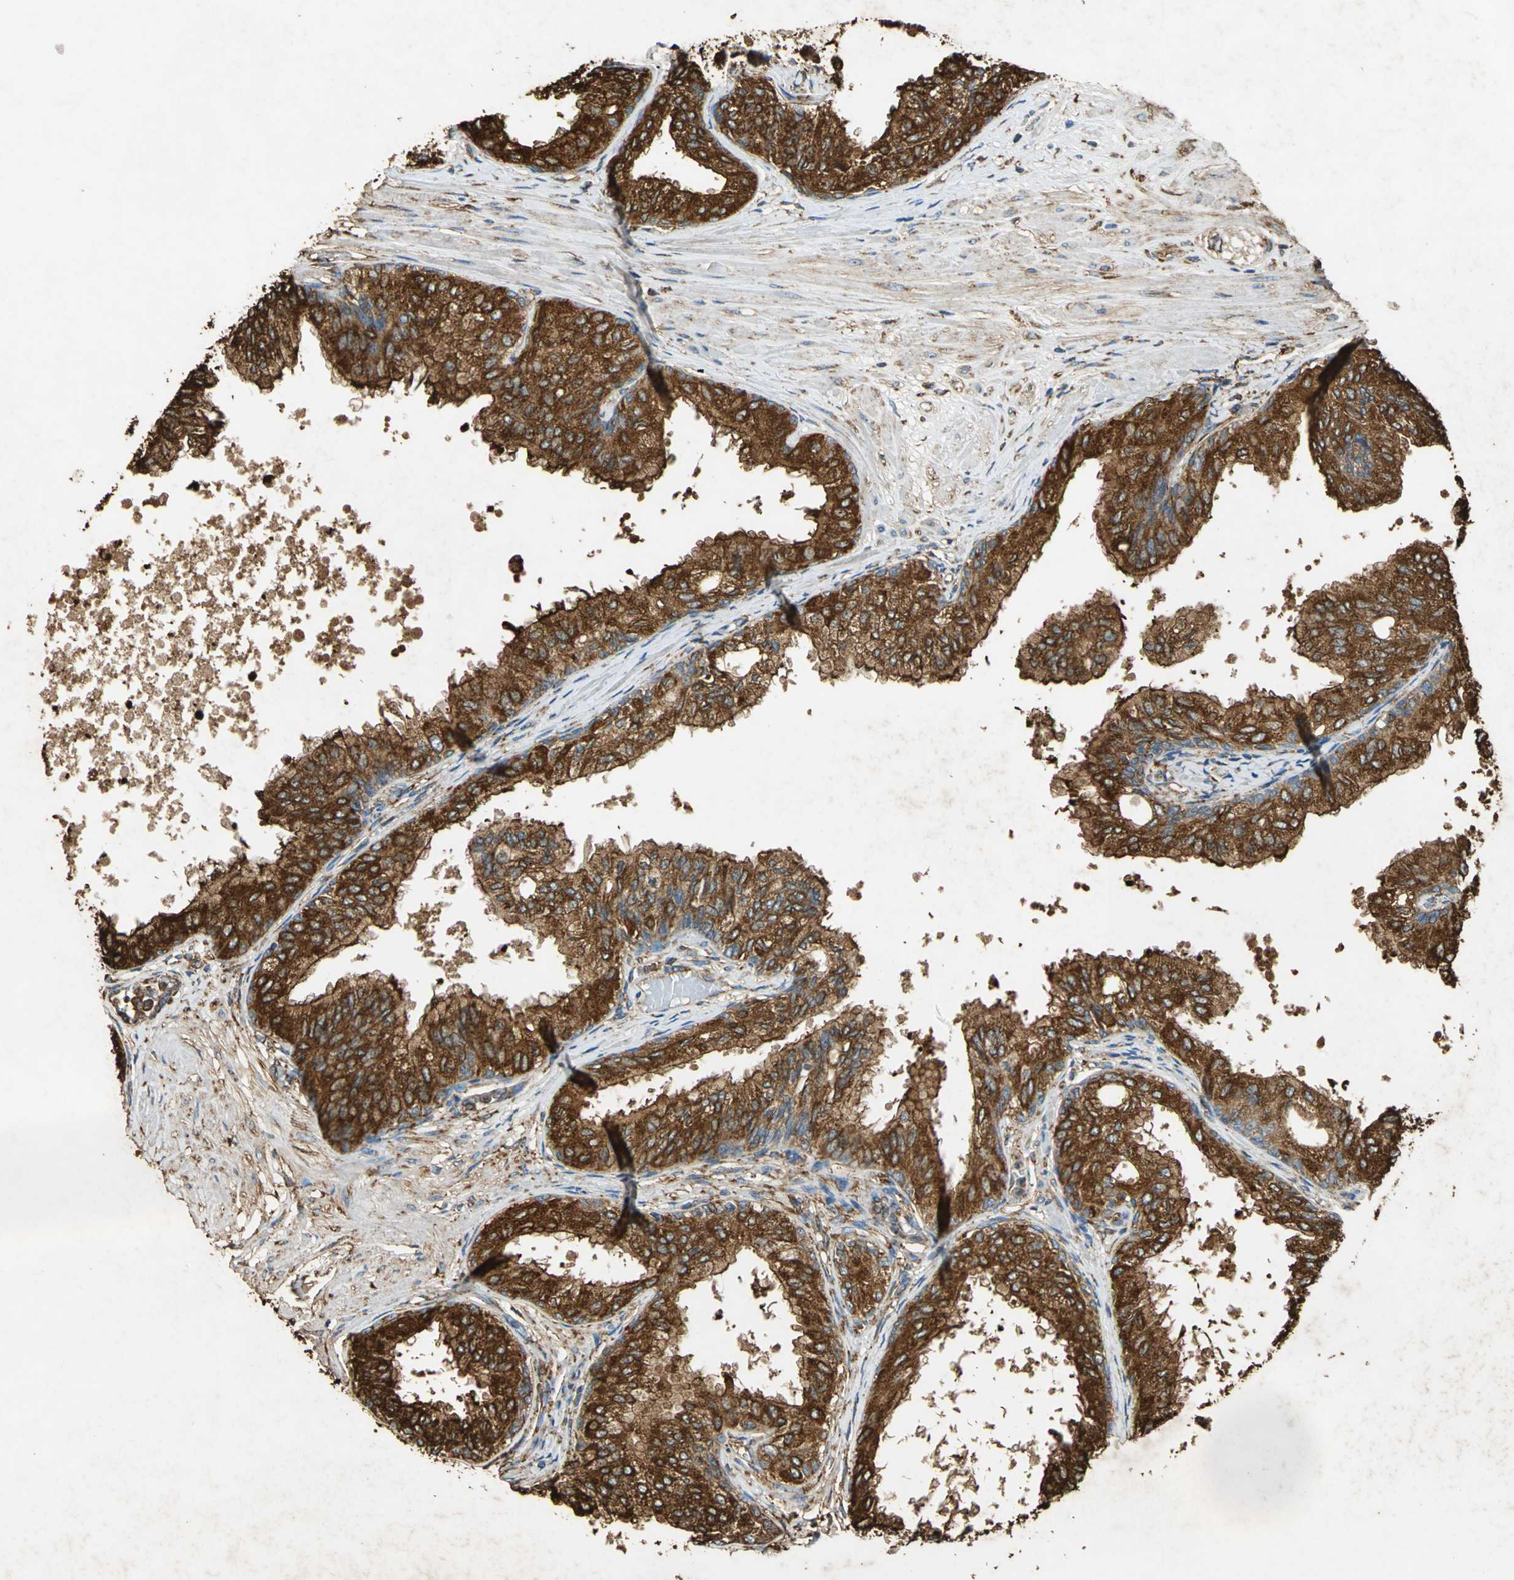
{"staining": {"intensity": "strong", "quantity": ">75%", "location": "cytoplasmic/membranous"}, "tissue": "prostate", "cell_type": "Glandular cells", "image_type": "normal", "snomed": [{"axis": "morphology", "description": "Normal tissue, NOS"}, {"axis": "topography", "description": "Prostate"}, {"axis": "topography", "description": "Seminal veicle"}], "caption": "Strong cytoplasmic/membranous protein expression is appreciated in approximately >75% of glandular cells in prostate. (DAB = brown stain, brightfield microscopy at high magnification).", "gene": "HSP90B1", "patient": {"sex": "male", "age": 60}}